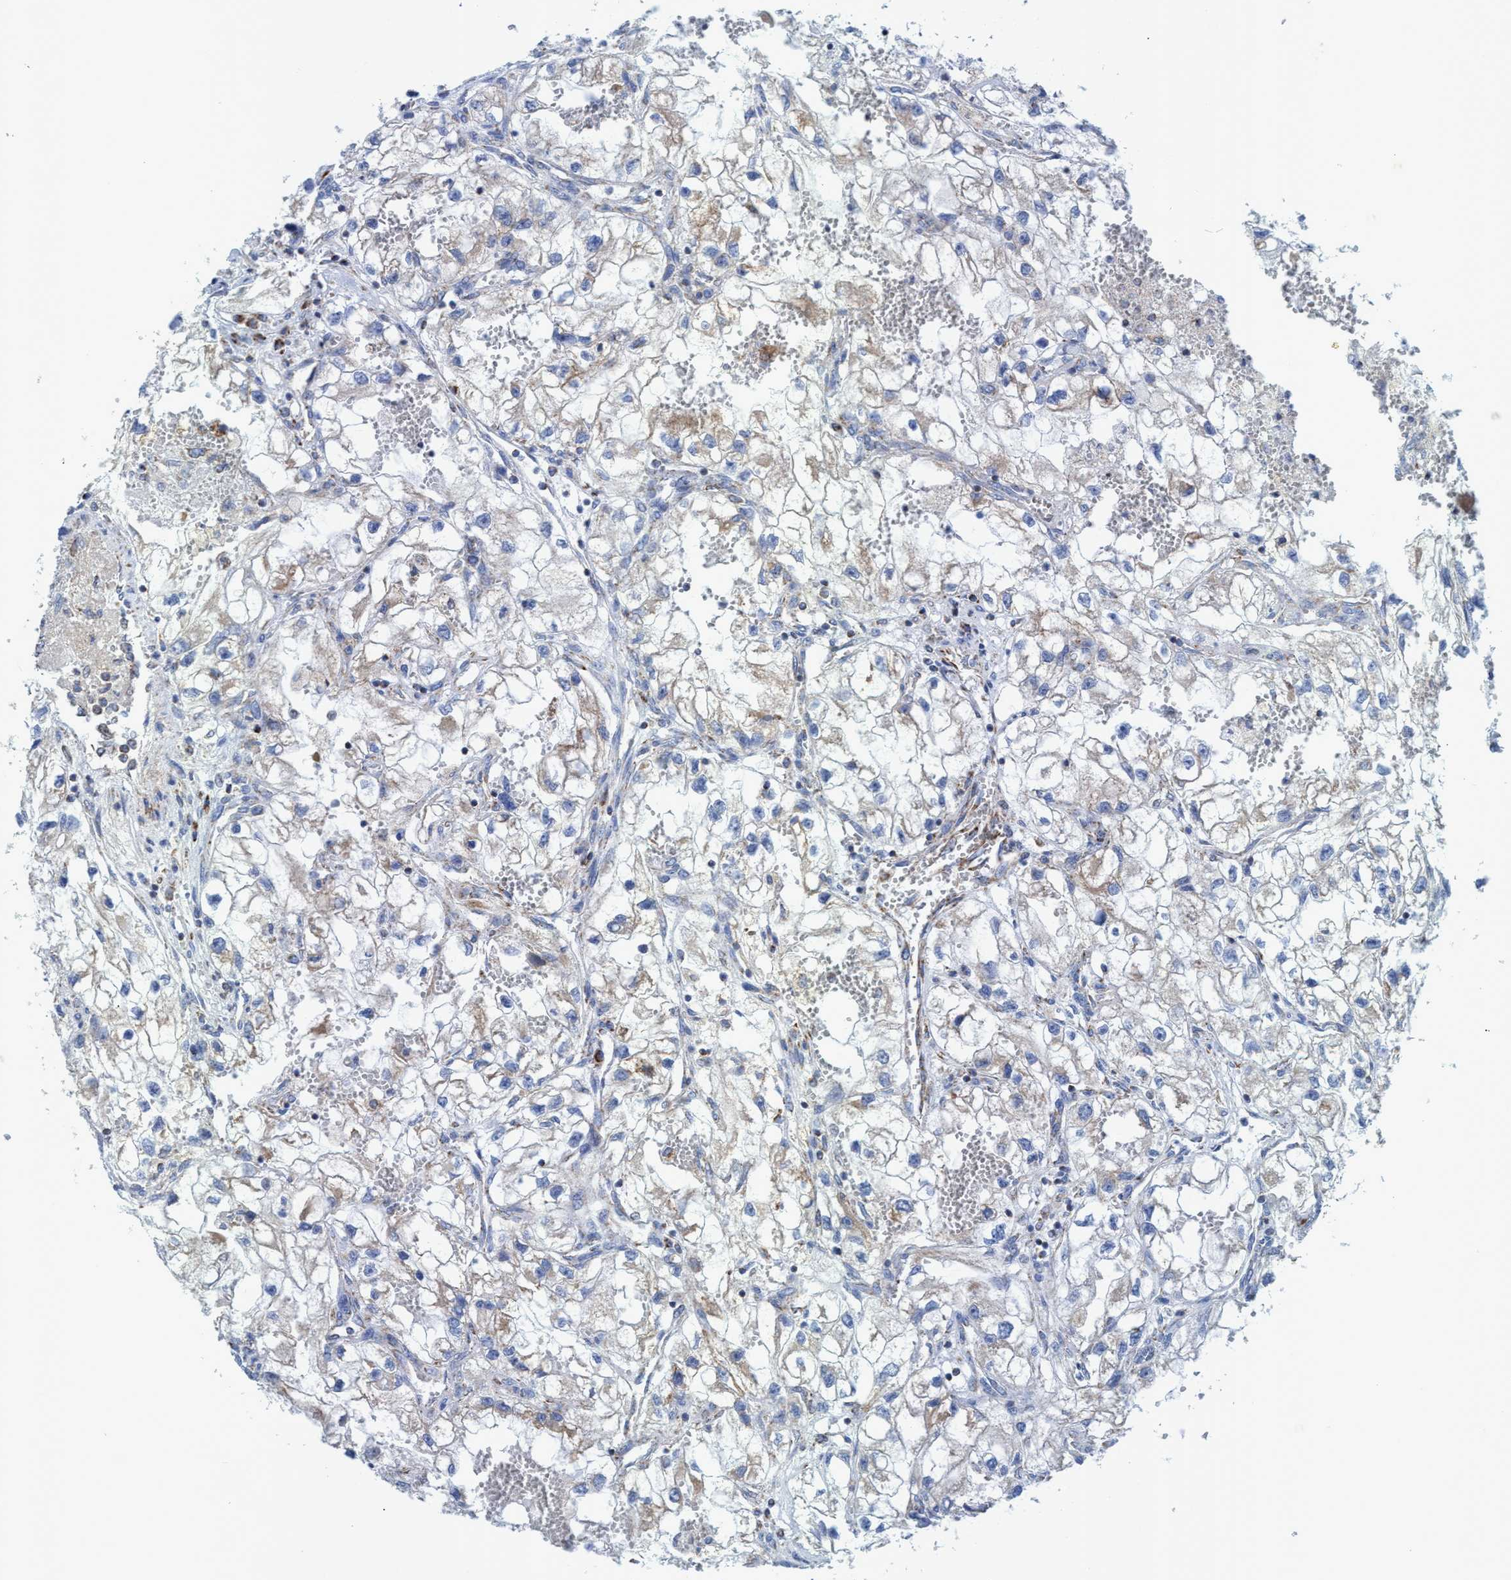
{"staining": {"intensity": "weak", "quantity": "25%-75%", "location": "cytoplasmic/membranous"}, "tissue": "renal cancer", "cell_type": "Tumor cells", "image_type": "cancer", "snomed": [{"axis": "morphology", "description": "Adenocarcinoma, NOS"}, {"axis": "topography", "description": "Kidney"}], "caption": "Renal cancer stained for a protein displays weak cytoplasmic/membranous positivity in tumor cells. (DAB IHC with brightfield microscopy, high magnification).", "gene": "GGA3", "patient": {"sex": "female", "age": 70}}